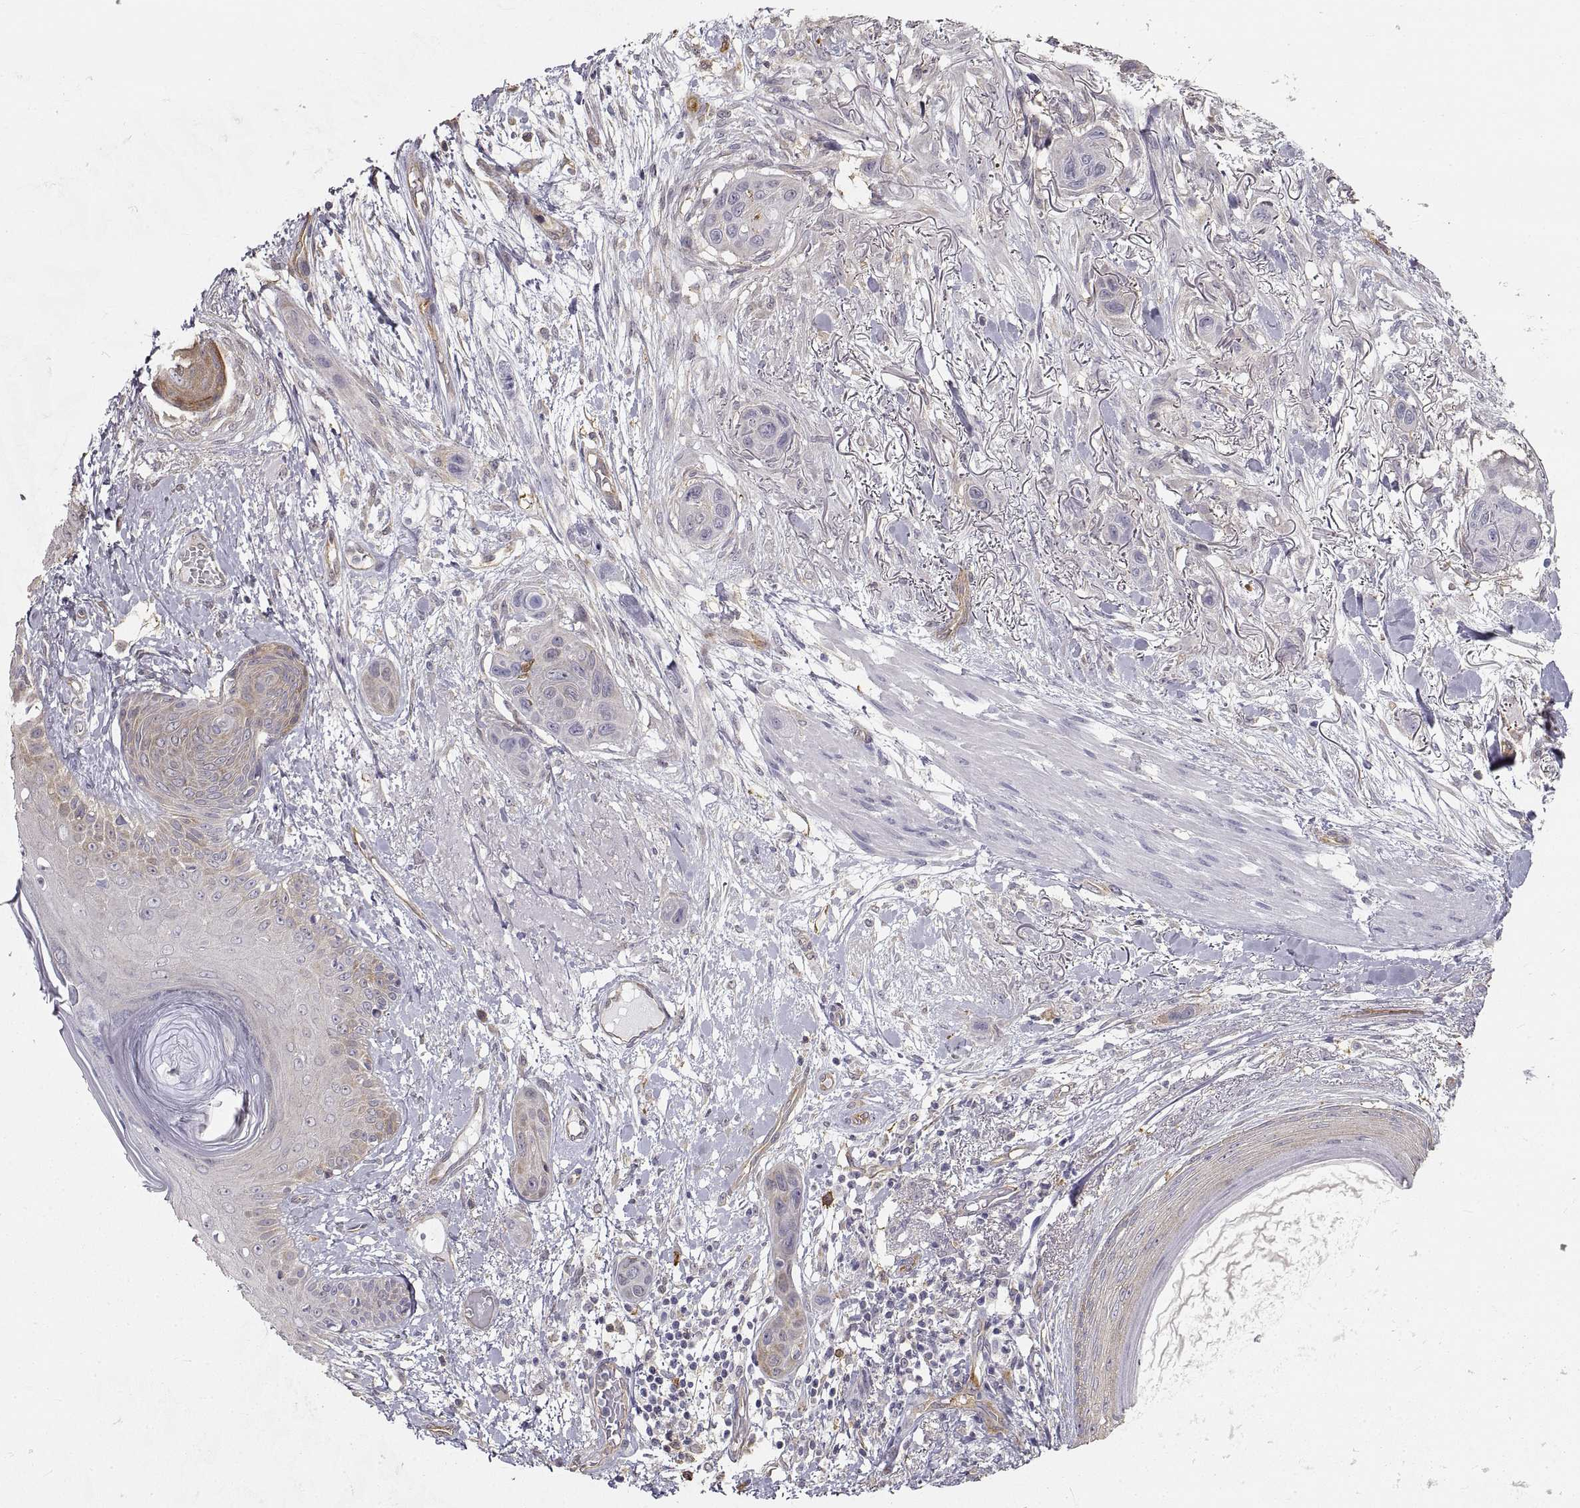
{"staining": {"intensity": "weak", "quantity": "<25%", "location": "cytoplasmic/membranous"}, "tissue": "skin cancer", "cell_type": "Tumor cells", "image_type": "cancer", "snomed": [{"axis": "morphology", "description": "Squamous cell carcinoma, NOS"}, {"axis": "topography", "description": "Skin"}], "caption": "IHC of skin cancer (squamous cell carcinoma) demonstrates no positivity in tumor cells.", "gene": "HSP90AB1", "patient": {"sex": "male", "age": 79}}